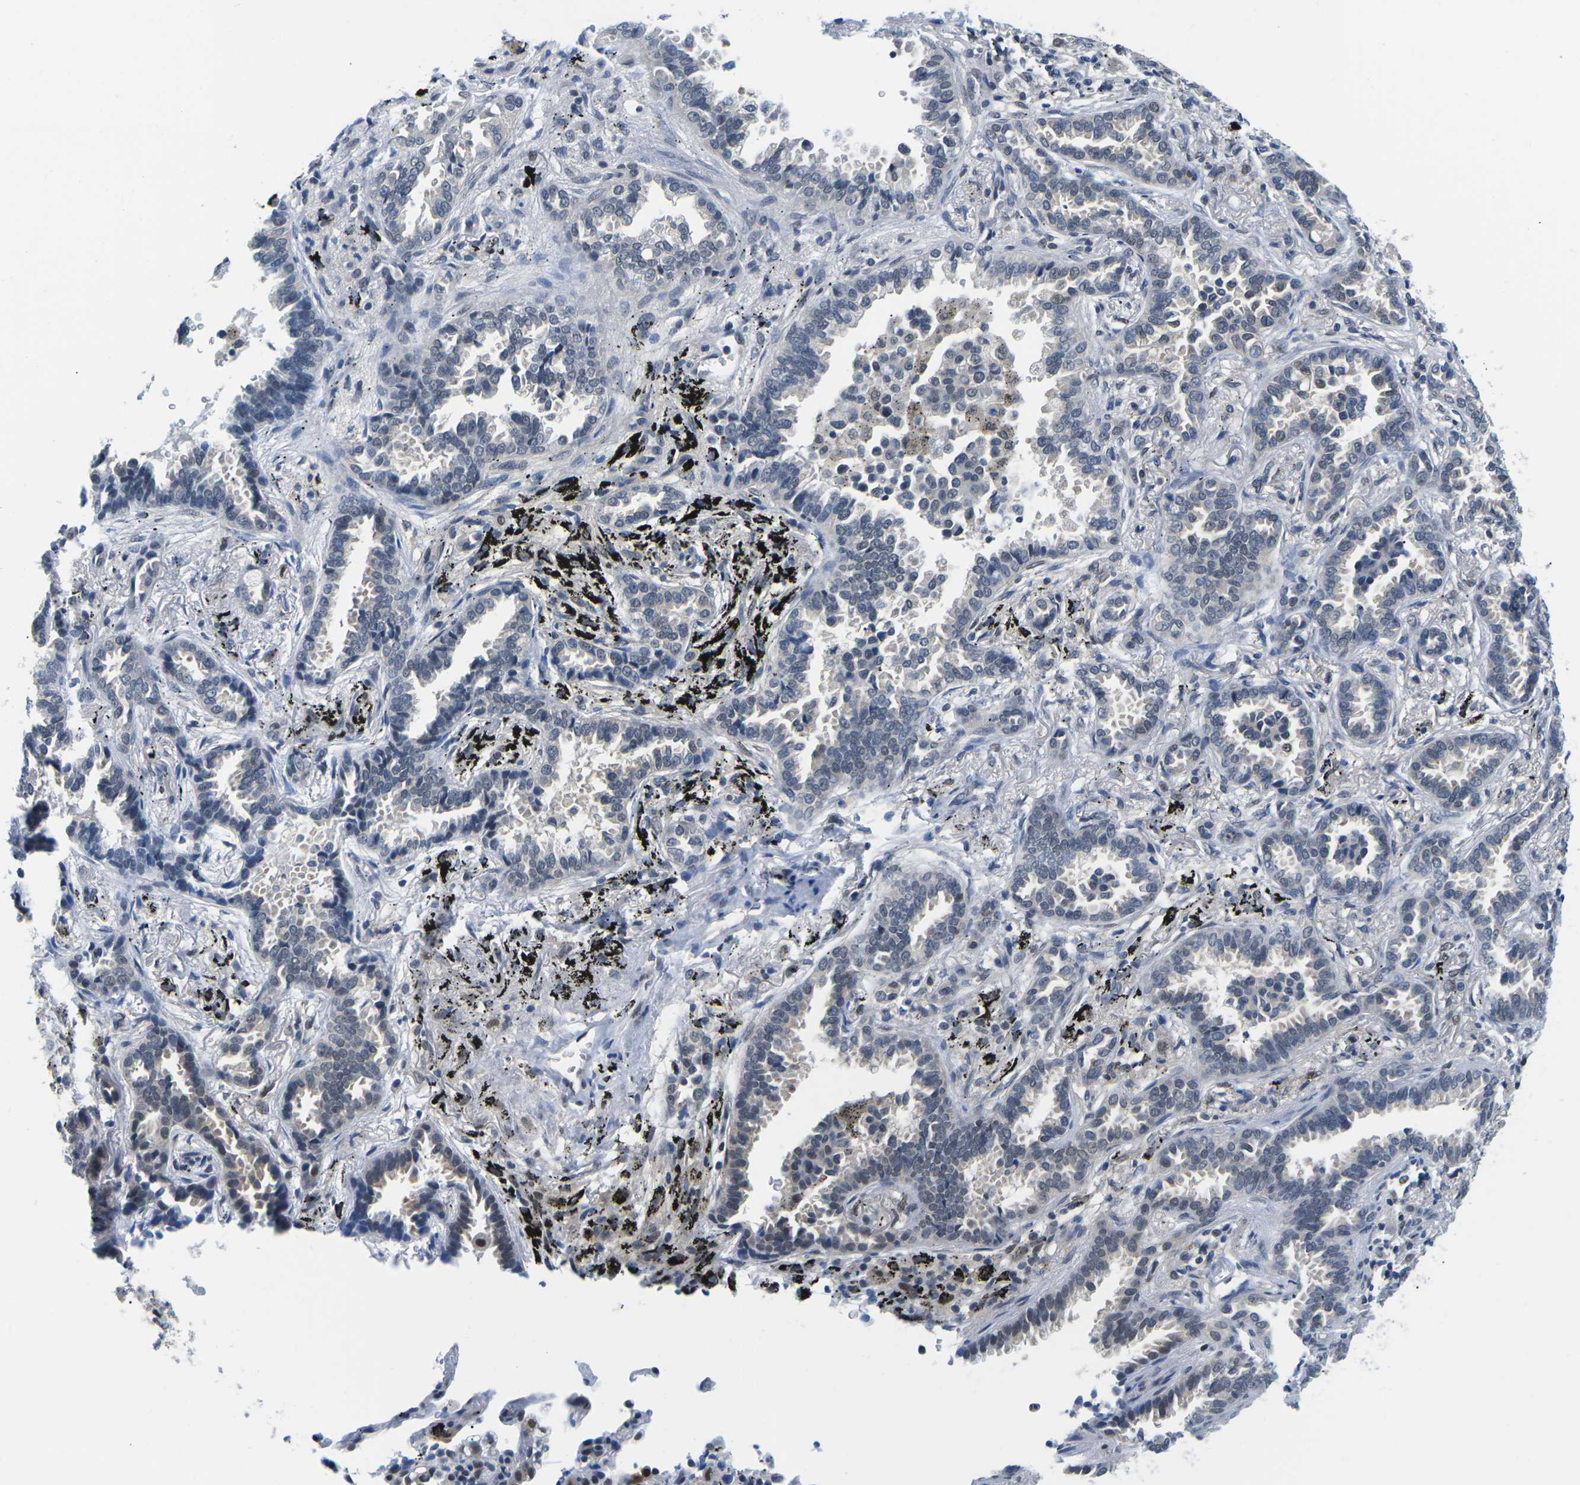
{"staining": {"intensity": "negative", "quantity": "none", "location": "none"}, "tissue": "lung cancer", "cell_type": "Tumor cells", "image_type": "cancer", "snomed": [{"axis": "morphology", "description": "Normal tissue, NOS"}, {"axis": "morphology", "description": "Adenocarcinoma, NOS"}, {"axis": "topography", "description": "Lung"}], "caption": "Image shows no protein expression in tumor cells of lung cancer (adenocarcinoma) tissue.", "gene": "UBA7", "patient": {"sex": "male", "age": 59}}